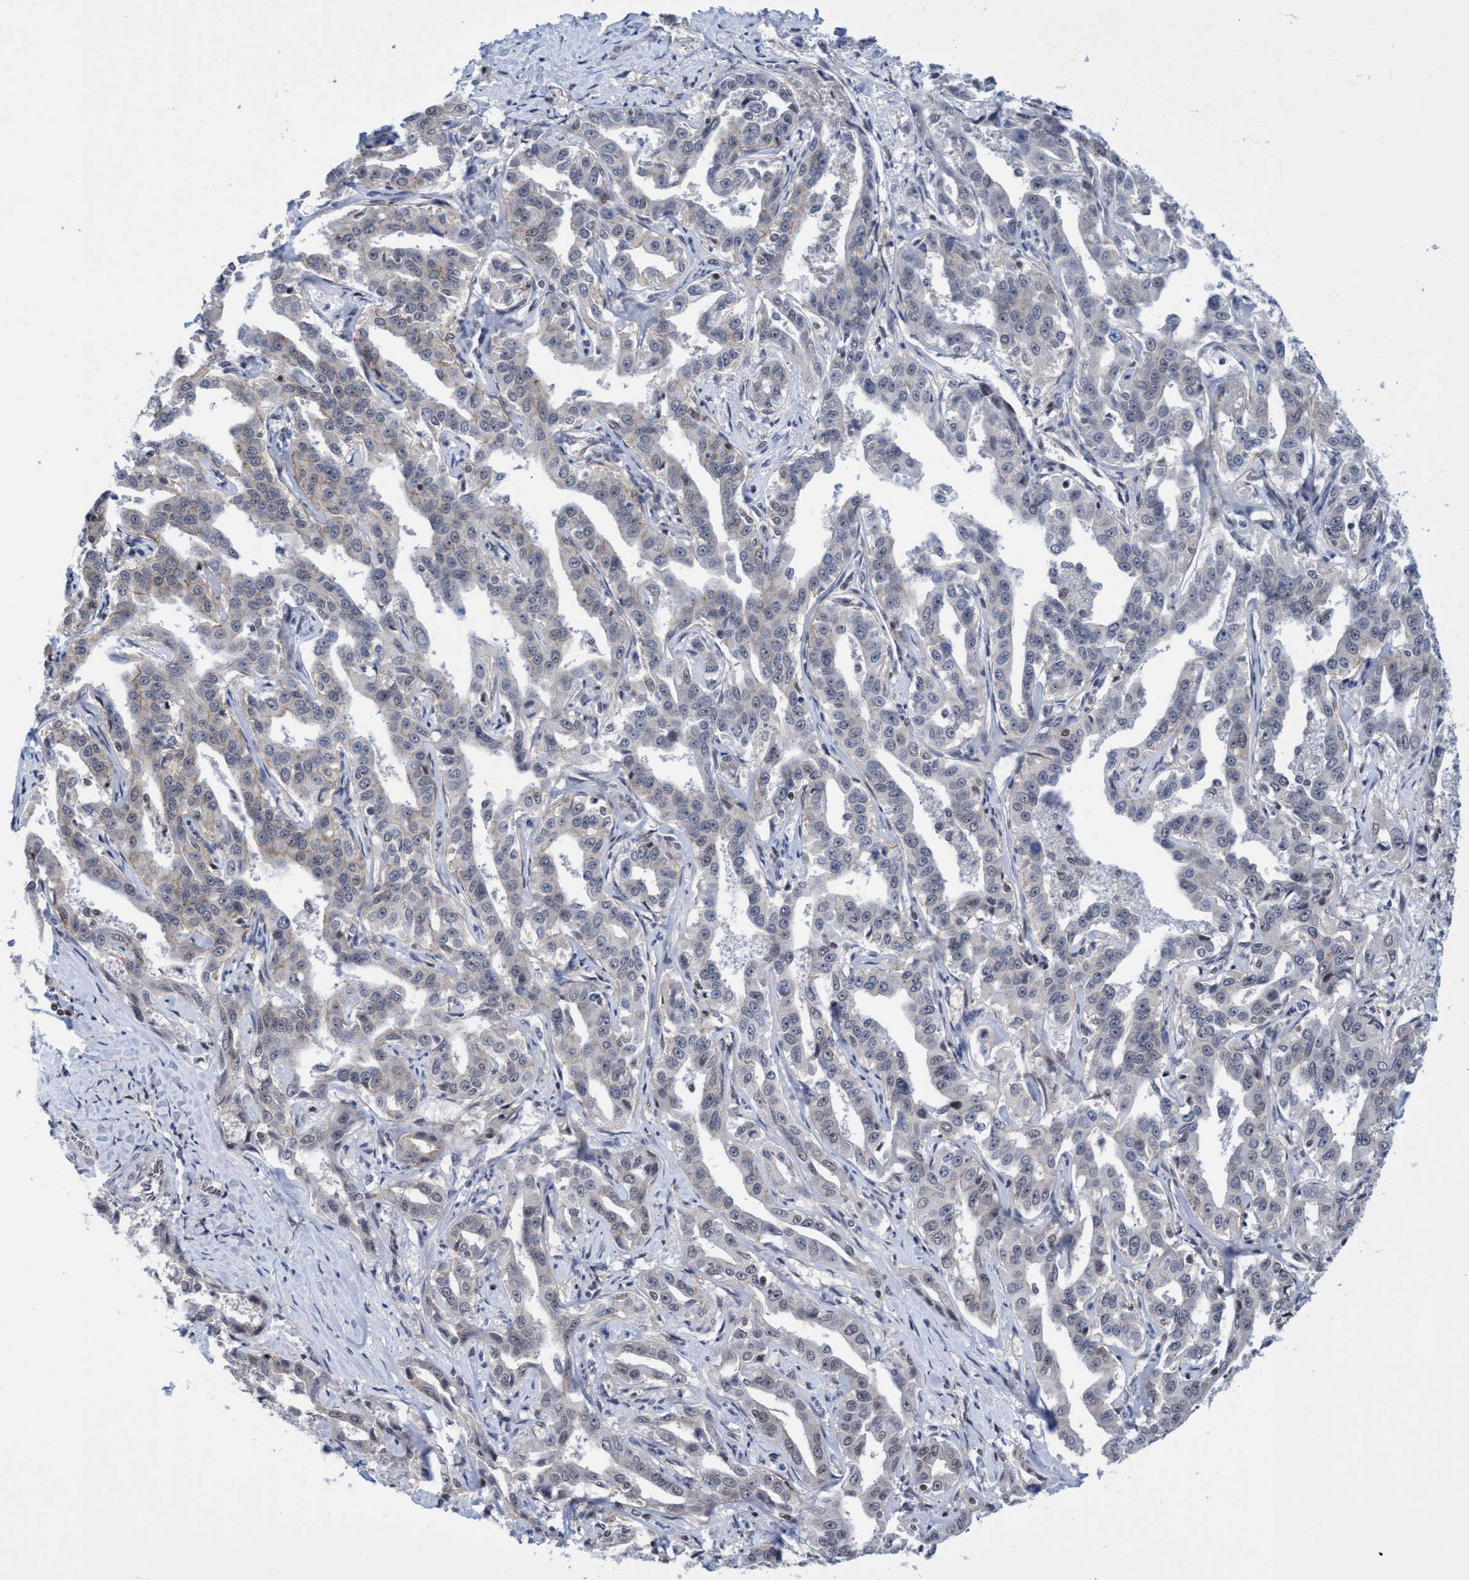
{"staining": {"intensity": "negative", "quantity": "none", "location": "none"}, "tissue": "liver cancer", "cell_type": "Tumor cells", "image_type": "cancer", "snomed": [{"axis": "morphology", "description": "Cholangiocarcinoma"}, {"axis": "topography", "description": "Liver"}], "caption": "Tumor cells are negative for protein expression in human cholangiocarcinoma (liver).", "gene": "C9orf78", "patient": {"sex": "male", "age": 59}}